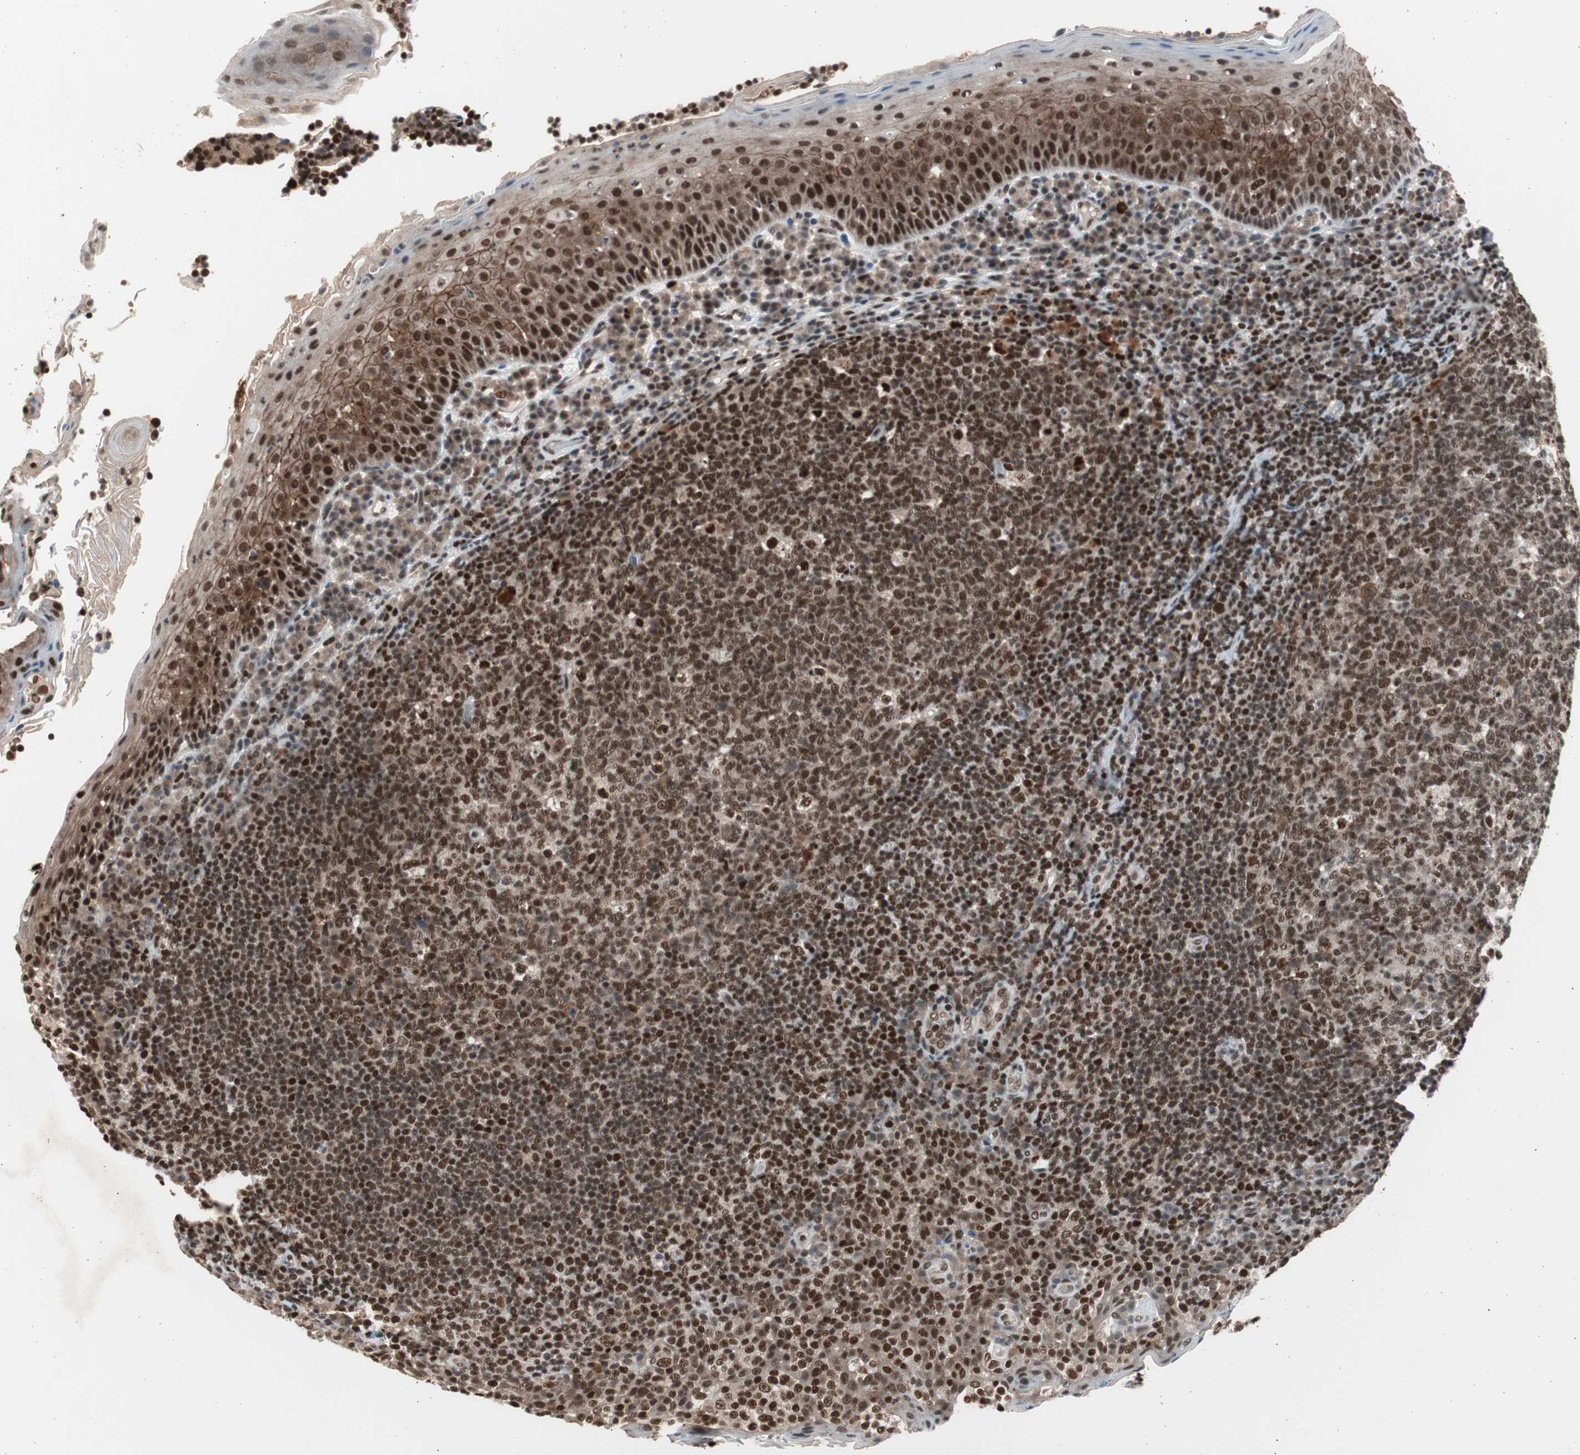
{"staining": {"intensity": "strong", "quantity": ">75%", "location": "nuclear"}, "tissue": "tonsil", "cell_type": "Germinal center cells", "image_type": "normal", "snomed": [{"axis": "morphology", "description": "Normal tissue, NOS"}, {"axis": "topography", "description": "Tonsil"}], "caption": "Immunohistochemistry (IHC) staining of unremarkable tonsil, which displays high levels of strong nuclear expression in about >75% of germinal center cells indicating strong nuclear protein staining. The staining was performed using DAB (3,3'-diaminobenzidine) (brown) for protein detection and nuclei were counterstained in hematoxylin (blue).", "gene": "RPA1", "patient": {"sex": "male", "age": 17}}